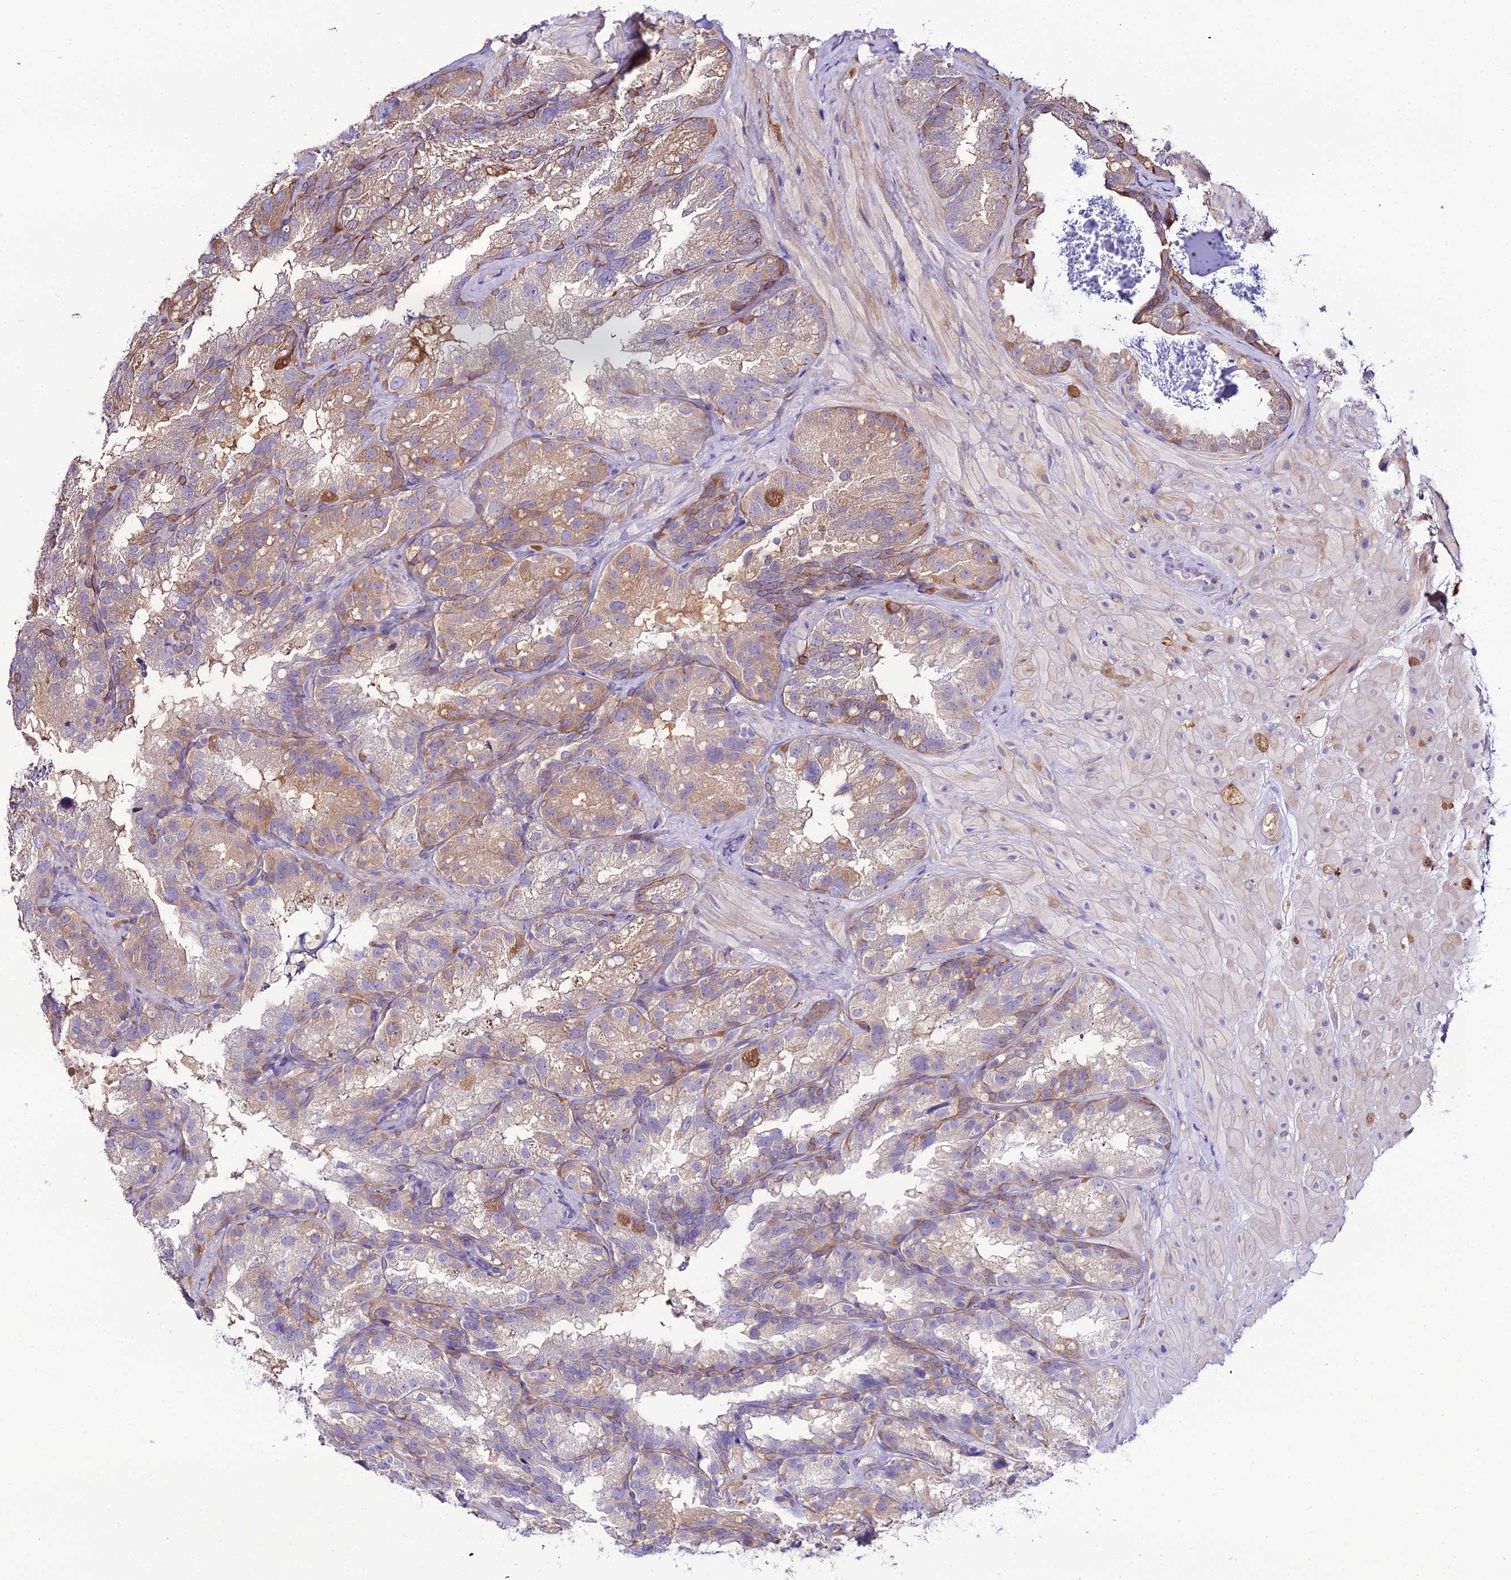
{"staining": {"intensity": "moderate", "quantity": "<25%", "location": "cytoplasmic/membranous"}, "tissue": "seminal vesicle", "cell_type": "Glandular cells", "image_type": "normal", "snomed": [{"axis": "morphology", "description": "Normal tissue, NOS"}, {"axis": "topography", "description": "Seminal veicle"}], "caption": "IHC photomicrograph of unremarkable seminal vesicle stained for a protein (brown), which displays low levels of moderate cytoplasmic/membranous expression in approximately <25% of glandular cells.", "gene": "MB21D2", "patient": {"sex": "male", "age": 58}}